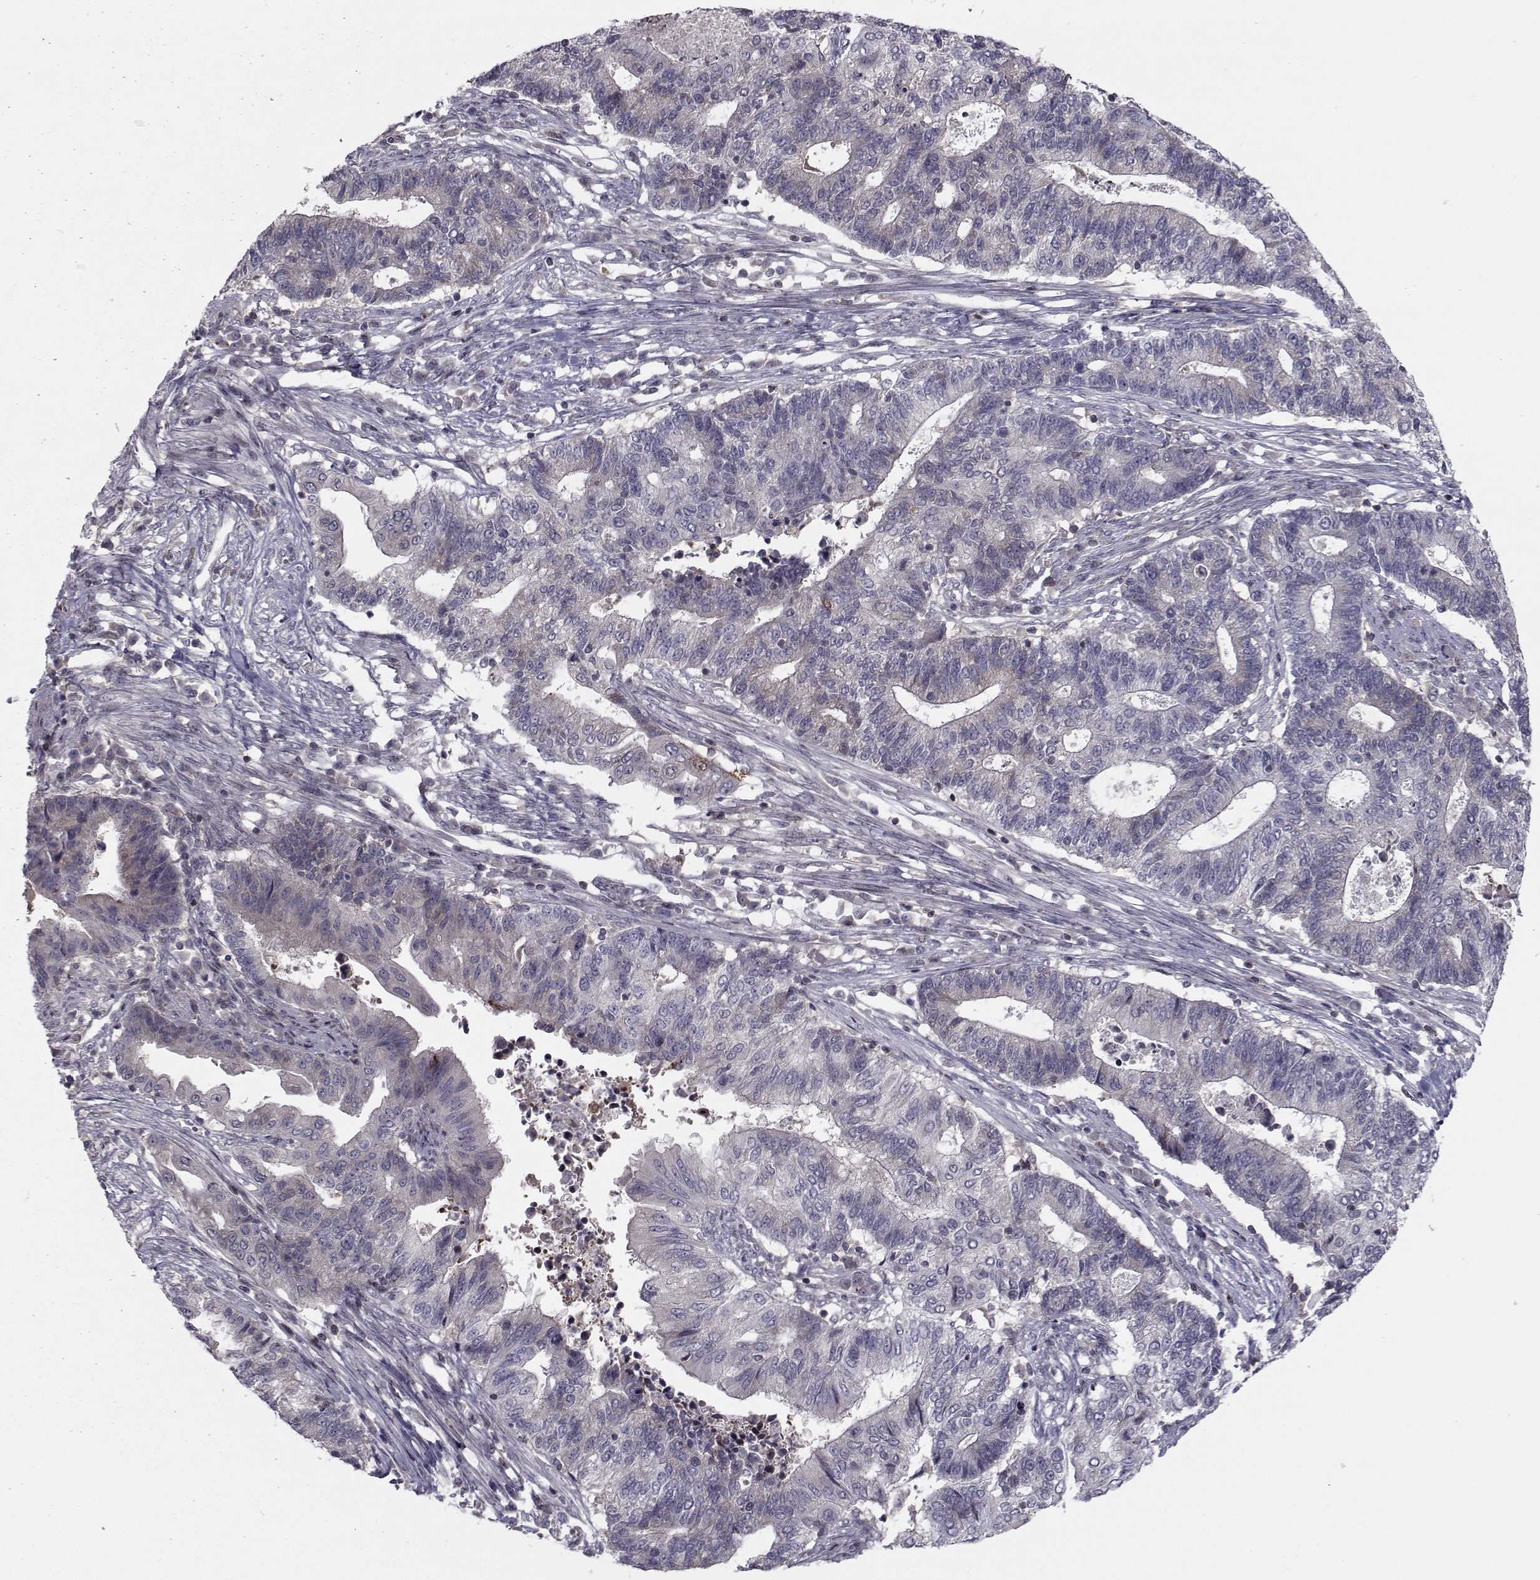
{"staining": {"intensity": "weak", "quantity": "25%-75%", "location": "cytoplasmic/membranous"}, "tissue": "endometrial cancer", "cell_type": "Tumor cells", "image_type": "cancer", "snomed": [{"axis": "morphology", "description": "Adenocarcinoma, NOS"}, {"axis": "topography", "description": "Uterus"}, {"axis": "topography", "description": "Endometrium"}], "caption": "Tumor cells demonstrate low levels of weak cytoplasmic/membranous positivity in approximately 25%-75% of cells in human endometrial cancer (adenocarcinoma). The staining is performed using DAB (3,3'-diaminobenzidine) brown chromogen to label protein expression. The nuclei are counter-stained blue using hematoxylin.", "gene": "PCP4L1", "patient": {"sex": "female", "age": 54}}